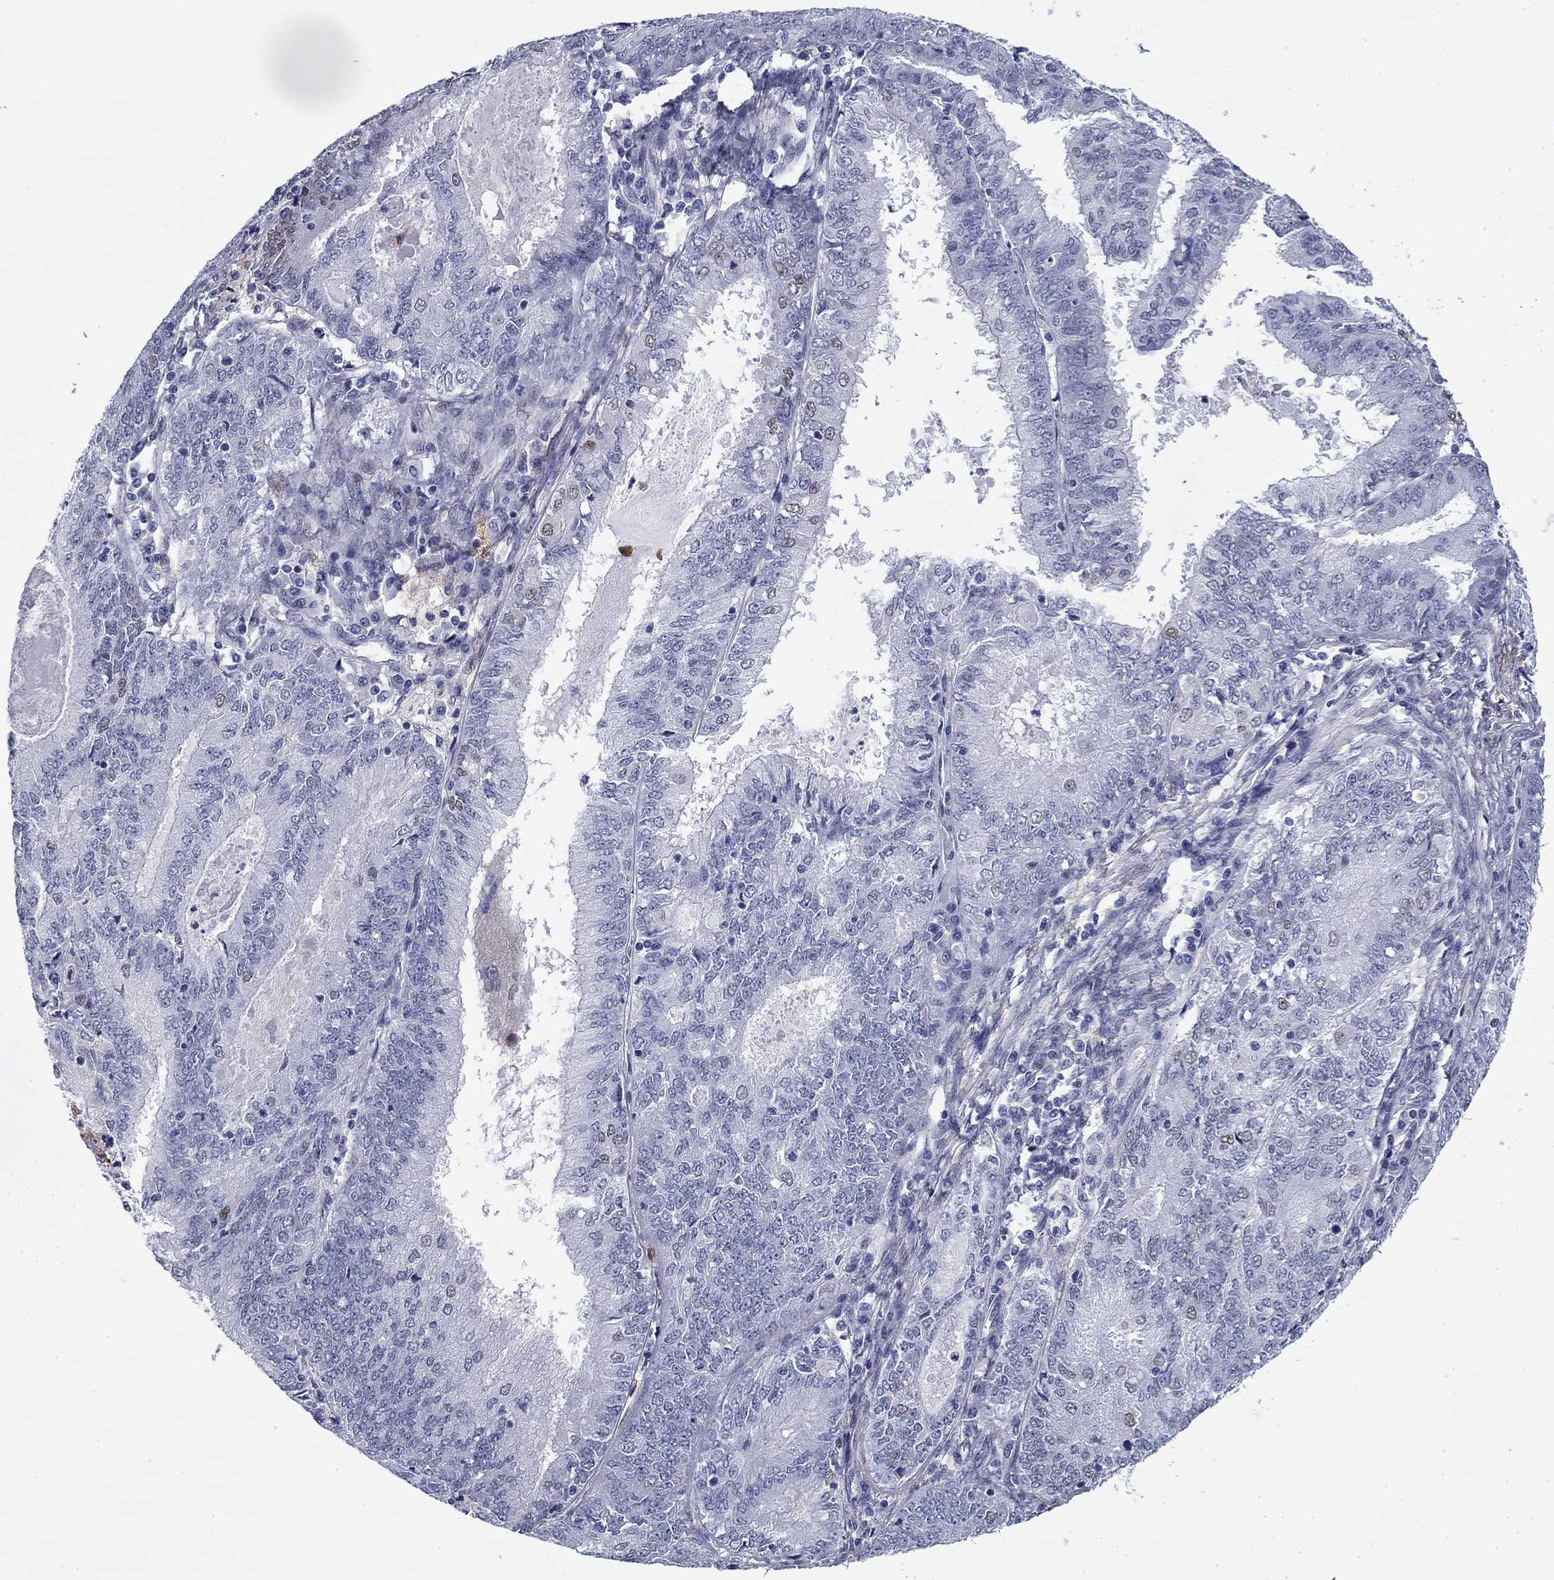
{"staining": {"intensity": "negative", "quantity": "none", "location": "none"}, "tissue": "endometrial cancer", "cell_type": "Tumor cells", "image_type": "cancer", "snomed": [{"axis": "morphology", "description": "Adenocarcinoma, NOS"}, {"axis": "topography", "description": "Endometrium"}], "caption": "IHC micrograph of neoplastic tissue: endometrial cancer stained with DAB displays no significant protein expression in tumor cells.", "gene": "BCL2L14", "patient": {"sex": "female", "age": 57}}